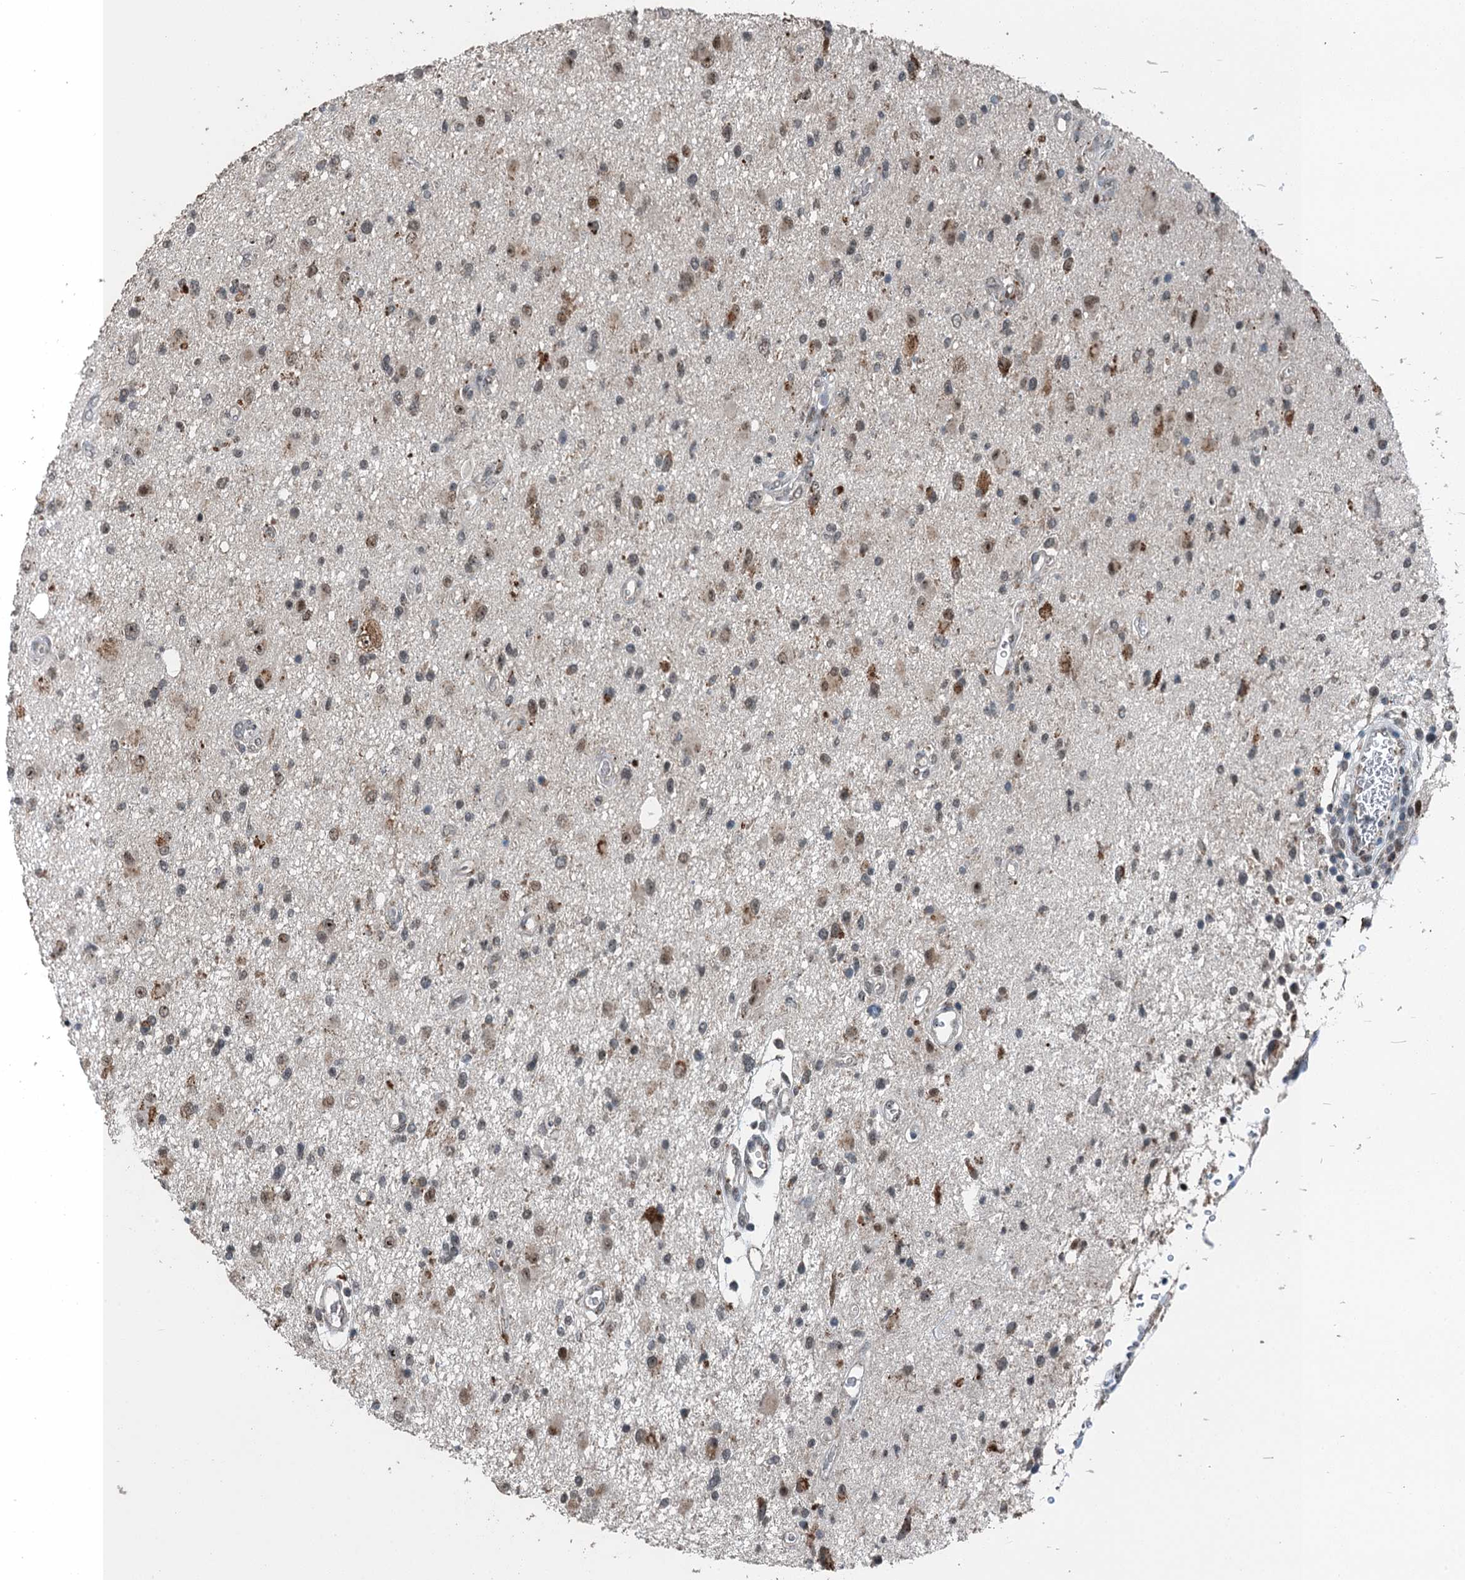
{"staining": {"intensity": "moderate", "quantity": "<25%", "location": "cytoplasmic/membranous"}, "tissue": "glioma", "cell_type": "Tumor cells", "image_type": "cancer", "snomed": [{"axis": "morphology", "description": "Glioma, malignant, High grade"}, {"axis": "topography", "description": "Brain"}], "caption": "Immunohistochemistry (IHC) of human glioma displays low levels of moderate cytoplasmic/membranous positivity in approximately <25% of tumor cells.", "gene": "BMERB1", "patient": {"sex": "male", "age": 33}}